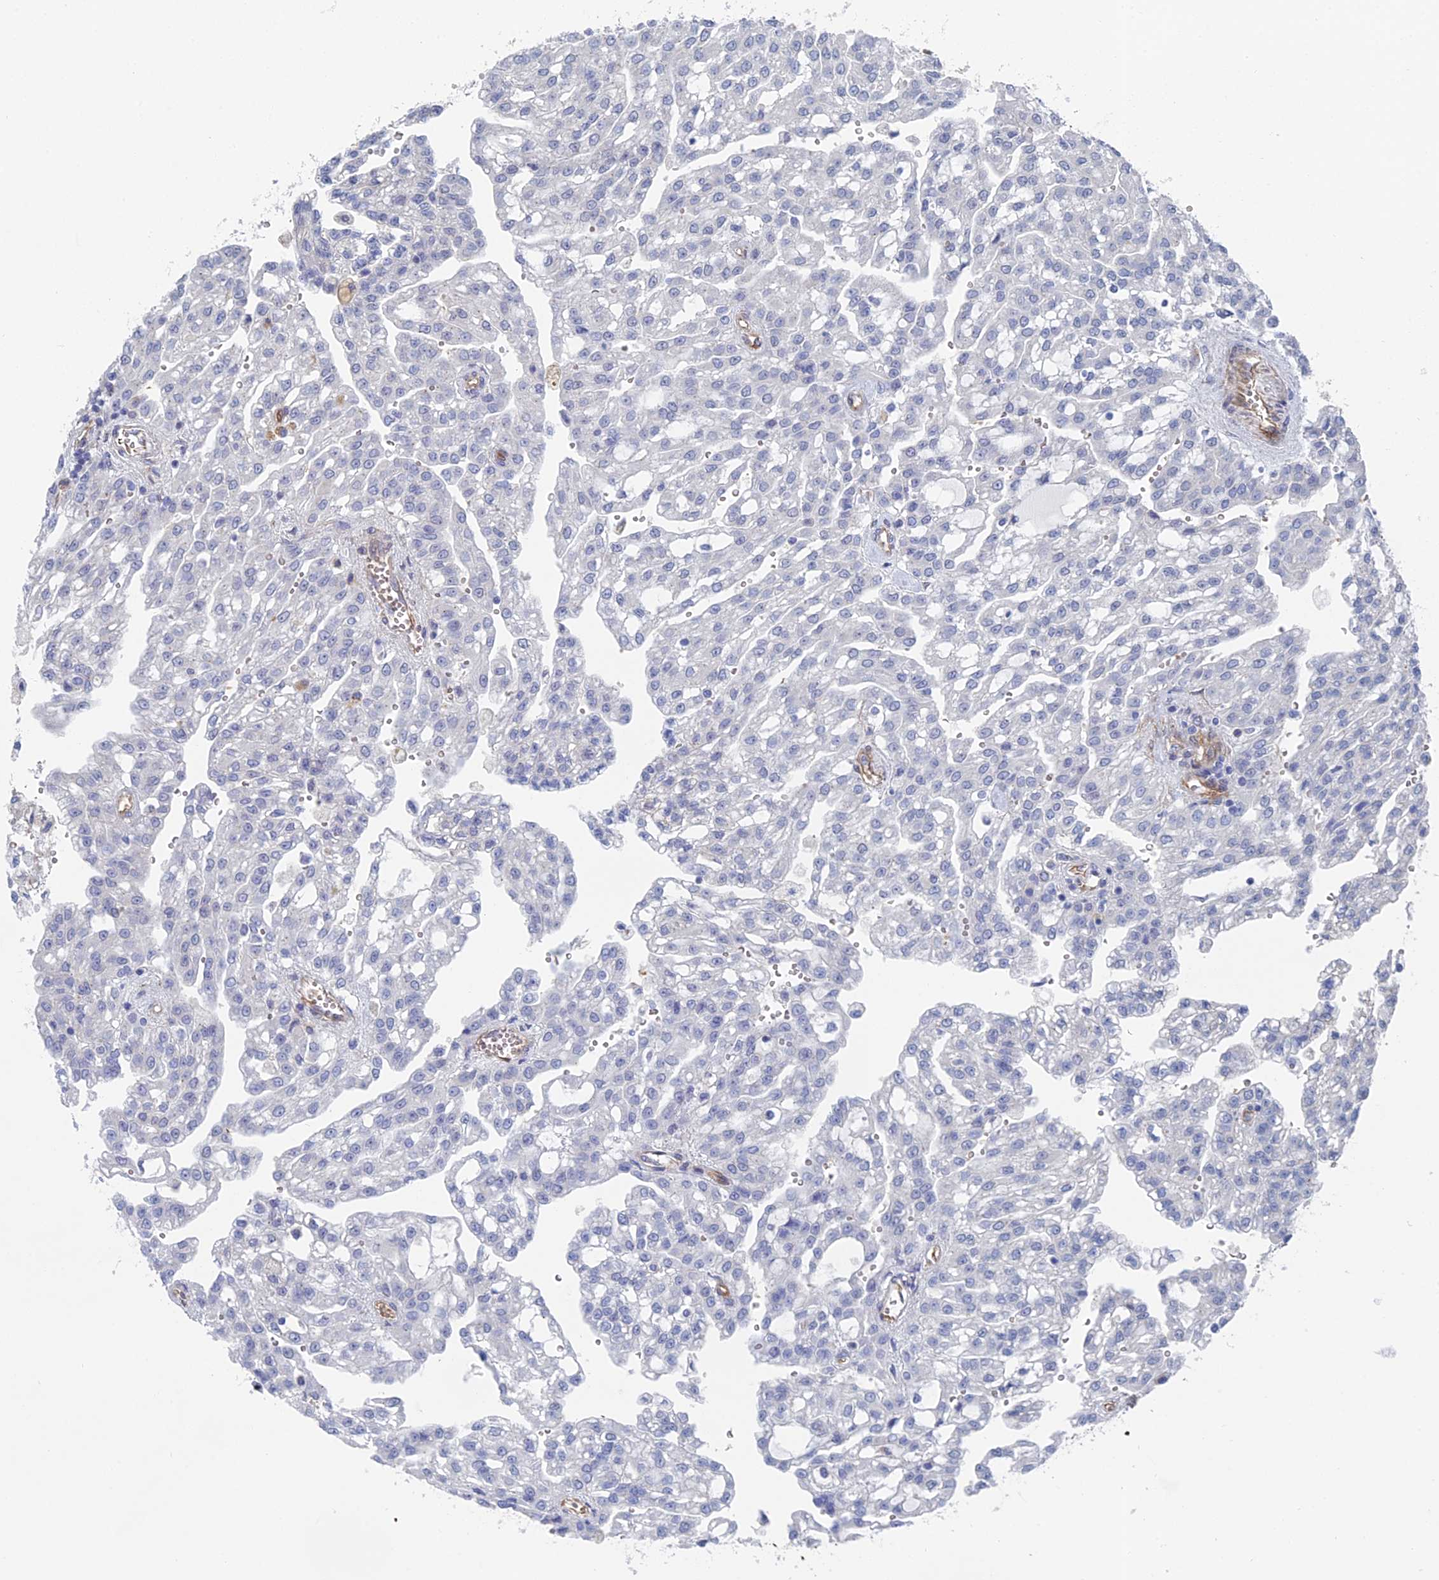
{"staining": {"intensity": "negative", "quantity": "none", "location": "none"}, "tissue": "renal cancer", "cell_type": "Tumor cells", "image_type": "cancer", "snomed": [{"axis": "morphology", "description": "Adenocarcinoma, NOS"}, {"axis": "topography", "description": "Kidney"}], "caption": "This is a image of immunohistochemistry staining of renal adenocarcinoma, which shows no positivity in tumor cells.", "gene": "ARAP3", "patient": {"sex": "male", "age": 63}}